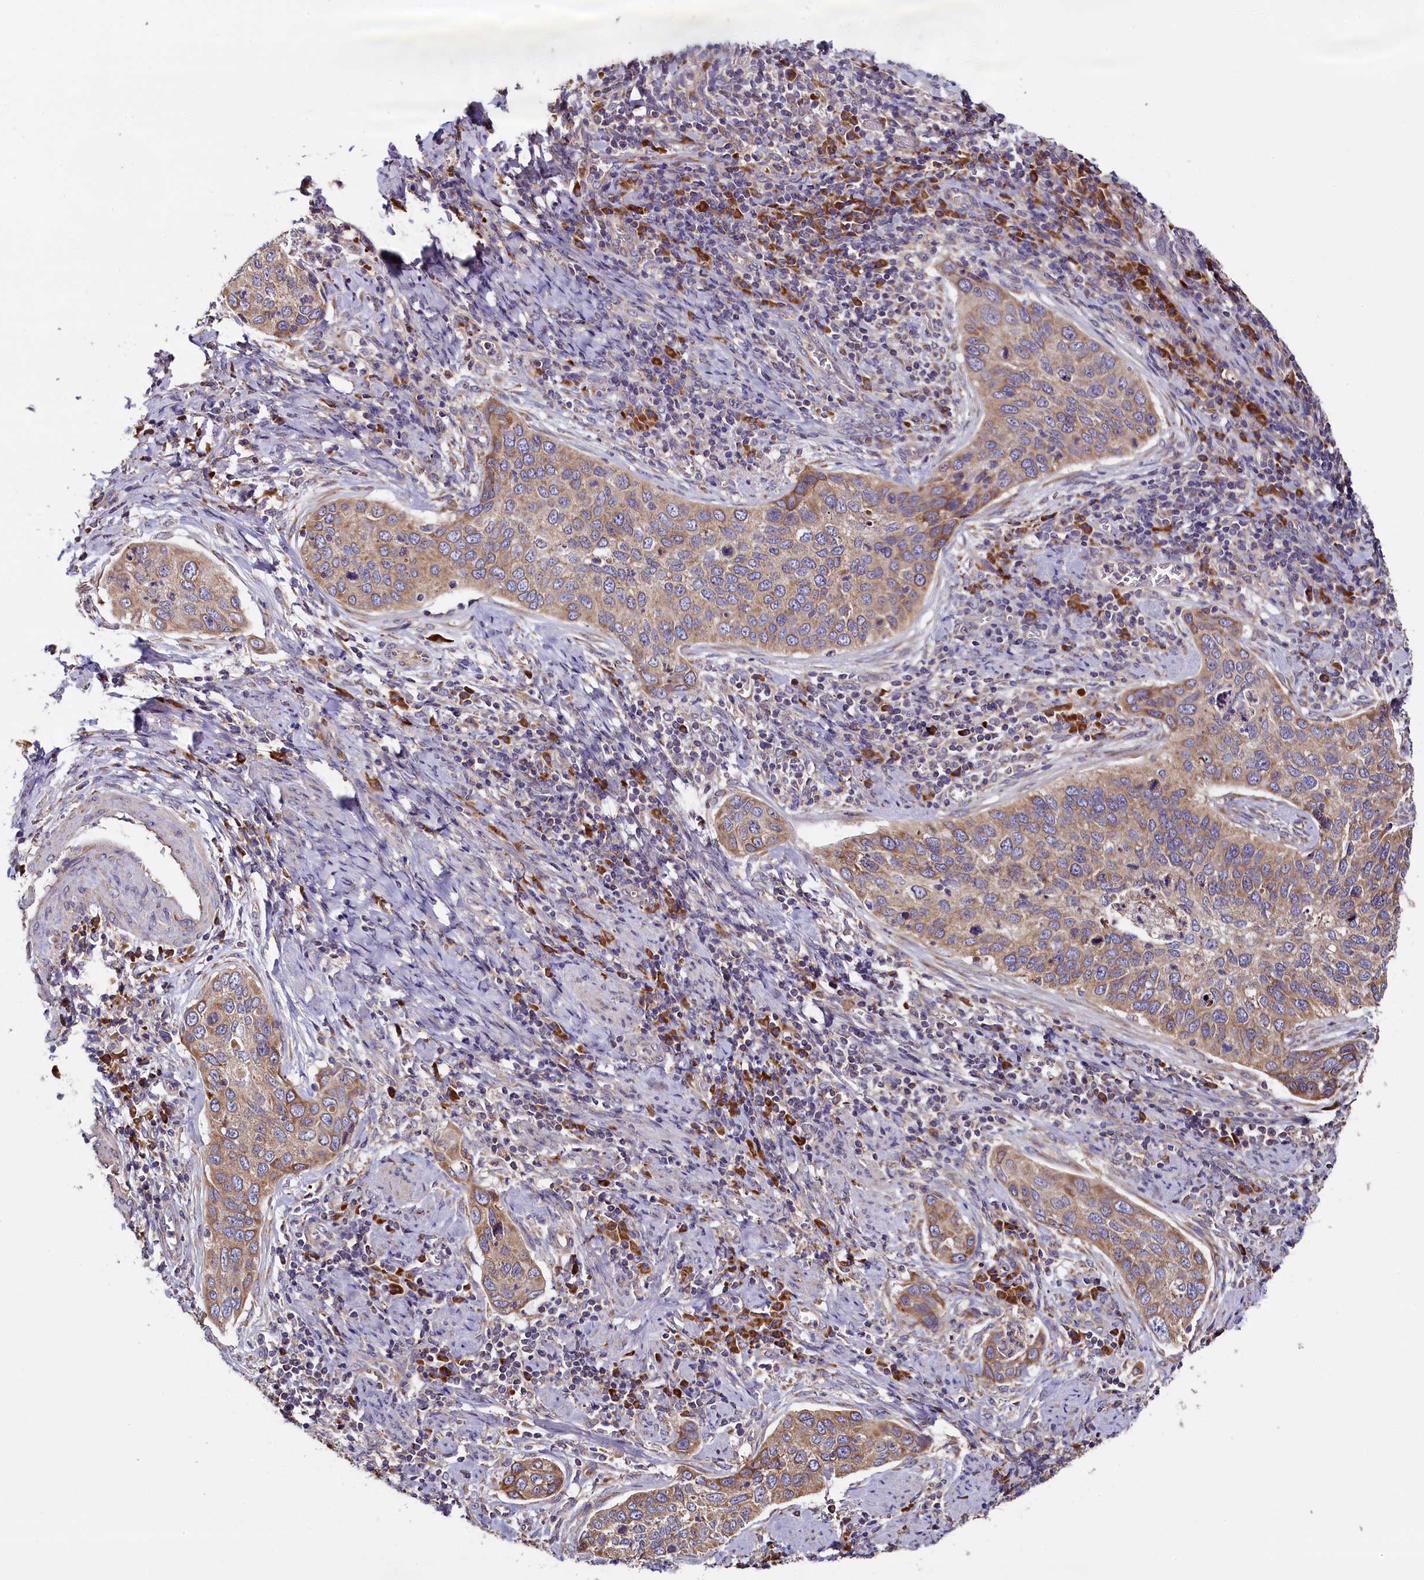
{"staining": {"intensity": "moderate", "quantity": ">75%", "location": "cytoplasmic/membranous"}, "tissue": "cervical cancer", "cell_type": "Tumor cells", "image_type": "cancer", "snomed": [{"axis": "morphology", "description": "Squamous cell carcinoma, NOS"}, {"axis": "topography", "description": "Cervix"}], "caption": "Immunohistochemical staining of cervical cancer shows medium levels of moderate cytoplasmic/membranous protein positivity in approximately >75% of tumor cells.", "gene": "ZSWIM1", "patient": {"sex": "female", "age": 53}}